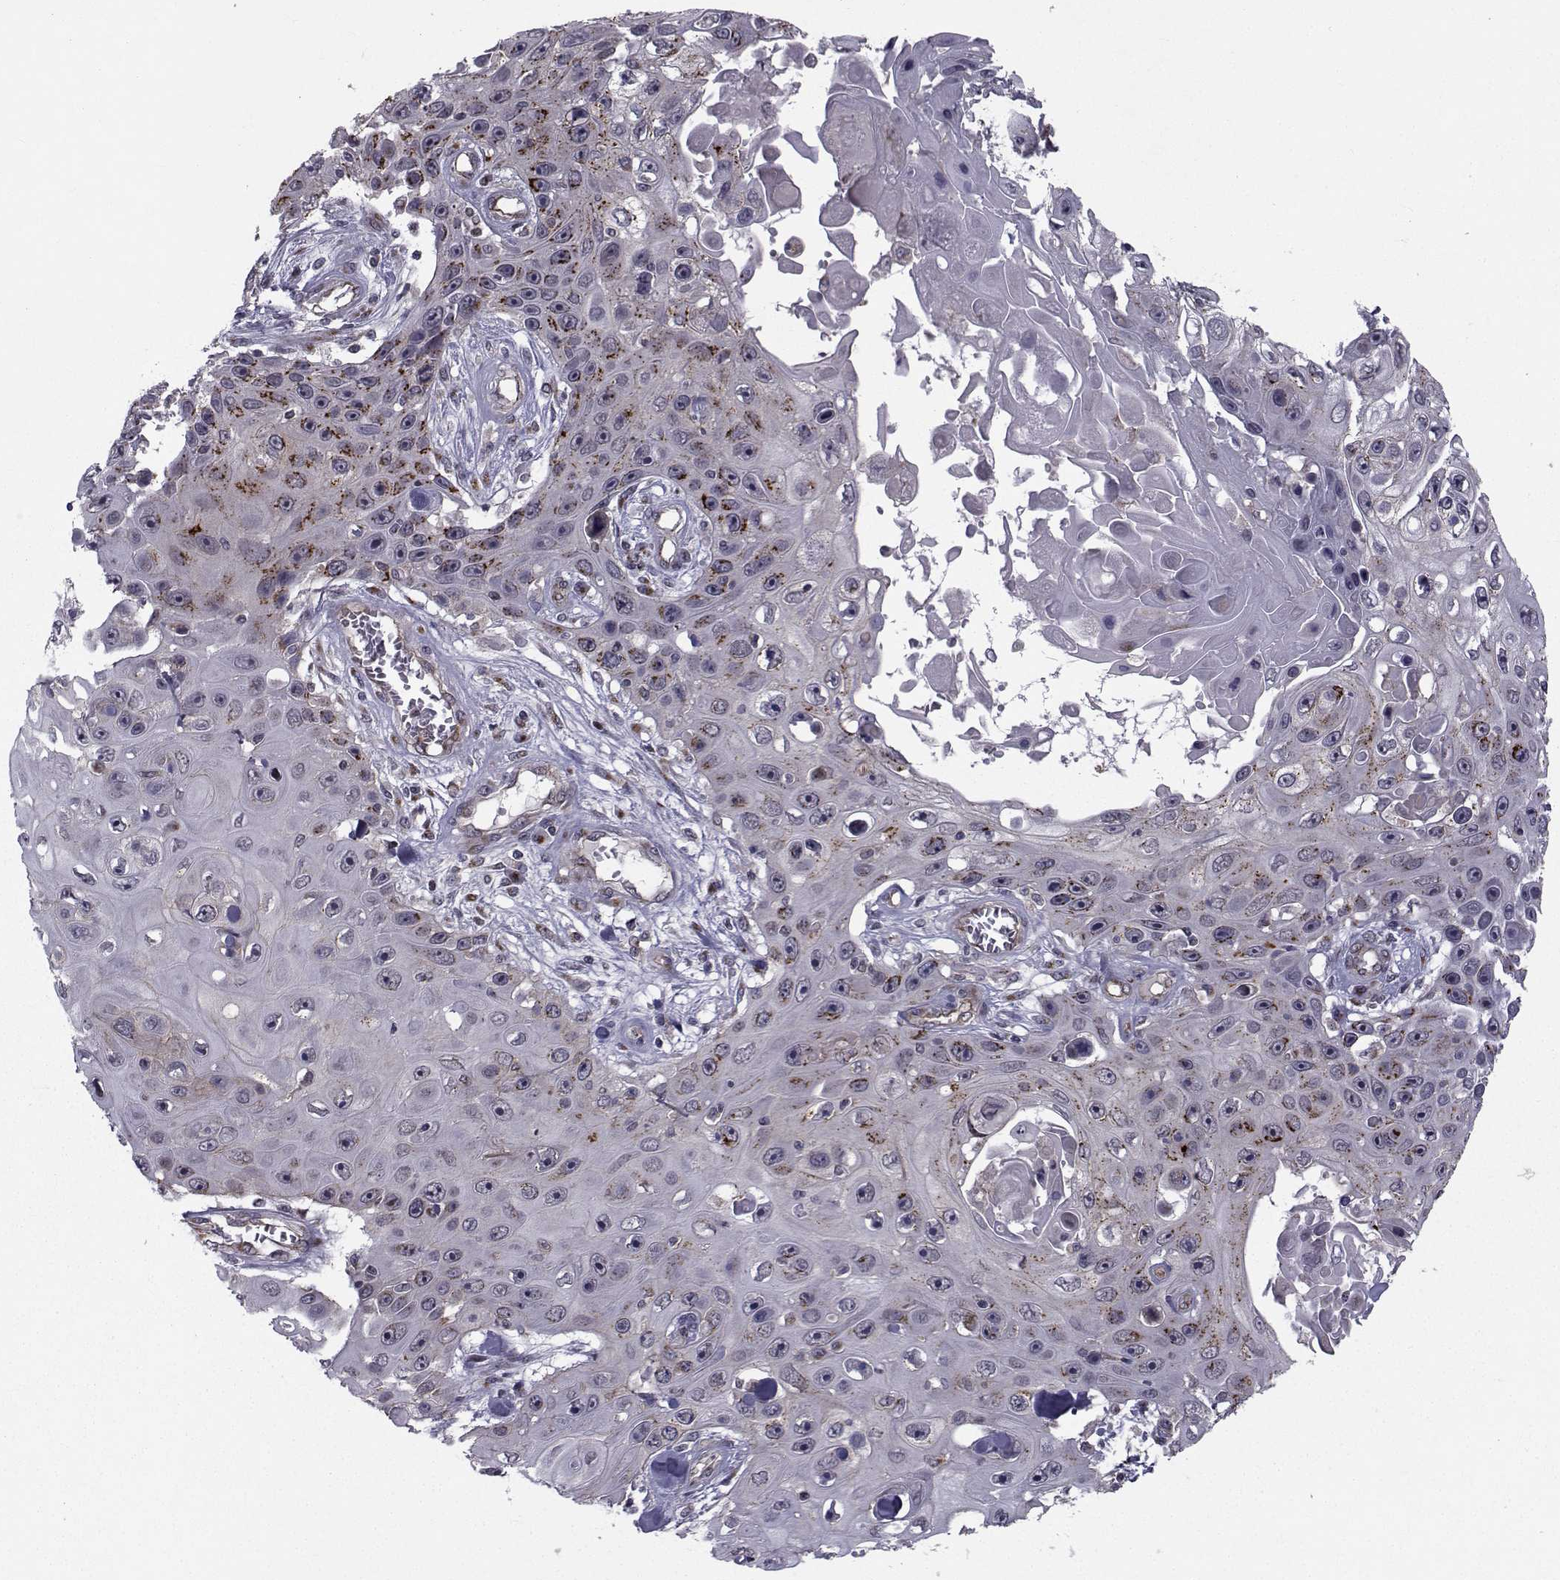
{"staining": {"intensity": "moderate", "quantity": "25%-75%", "location": "cytoplasmic/membranous"}, "tissue": "skin cancer", "cell_type": "Tumor cells", "image_type": "cancer", "snomed": [{"axis": "morphology", "description": "Squamous cell carcinoma, NOS"}, {"axis": "topography", "description": "Skin"}], "caption": "The immunohistochemical stain highlights moderate cytoplasmic/membranous expression in tumor cells of squamous cell carcinoma (skin) tissue.", "gene": "ATP6V1C2", "patient": {"sex": "male", "age": 82}}